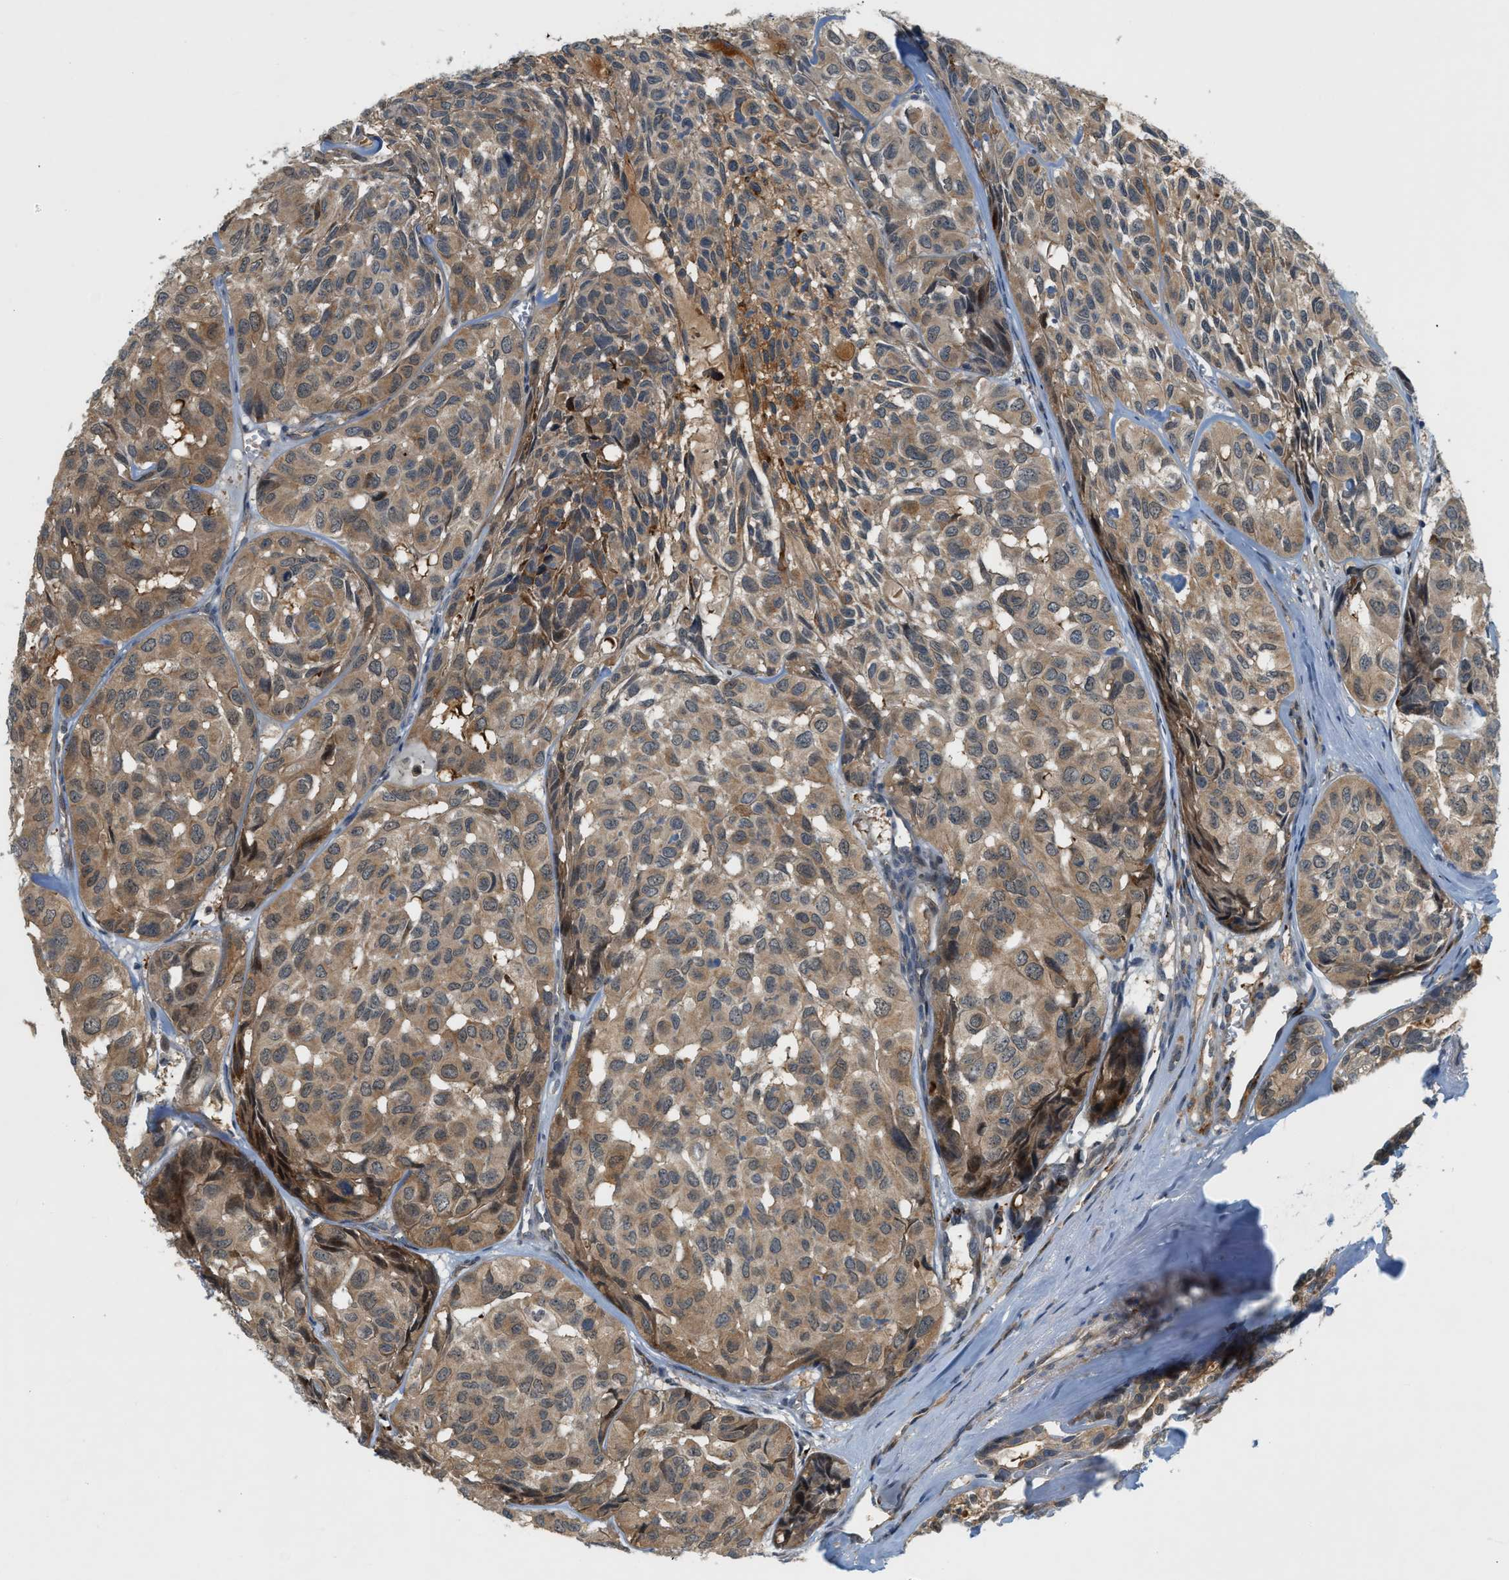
{"staining": {"intensity": "moderate", "quantity": ">75%", "location": "cytoplasmic/membranous"}, "tissue": "head and neck cancer", "cell_type": "Tumor cells", "image_type": "cancer", "snomed": [{"axis": "morphology", "description": "Adenocarcinoma, NOS"}, {"axis": "topography", "description": "Salivary gland, NOS"}, {"axis": "topography", "description": "Head-Neck"}], "caption": "The immunohistochemical stain highlights moderate cytoplasmic/membranous positivity in tumor cells of head and neck cancer tissue.", "gene": "PDCL3", "patient": {"sex": "female", "age": 76}}